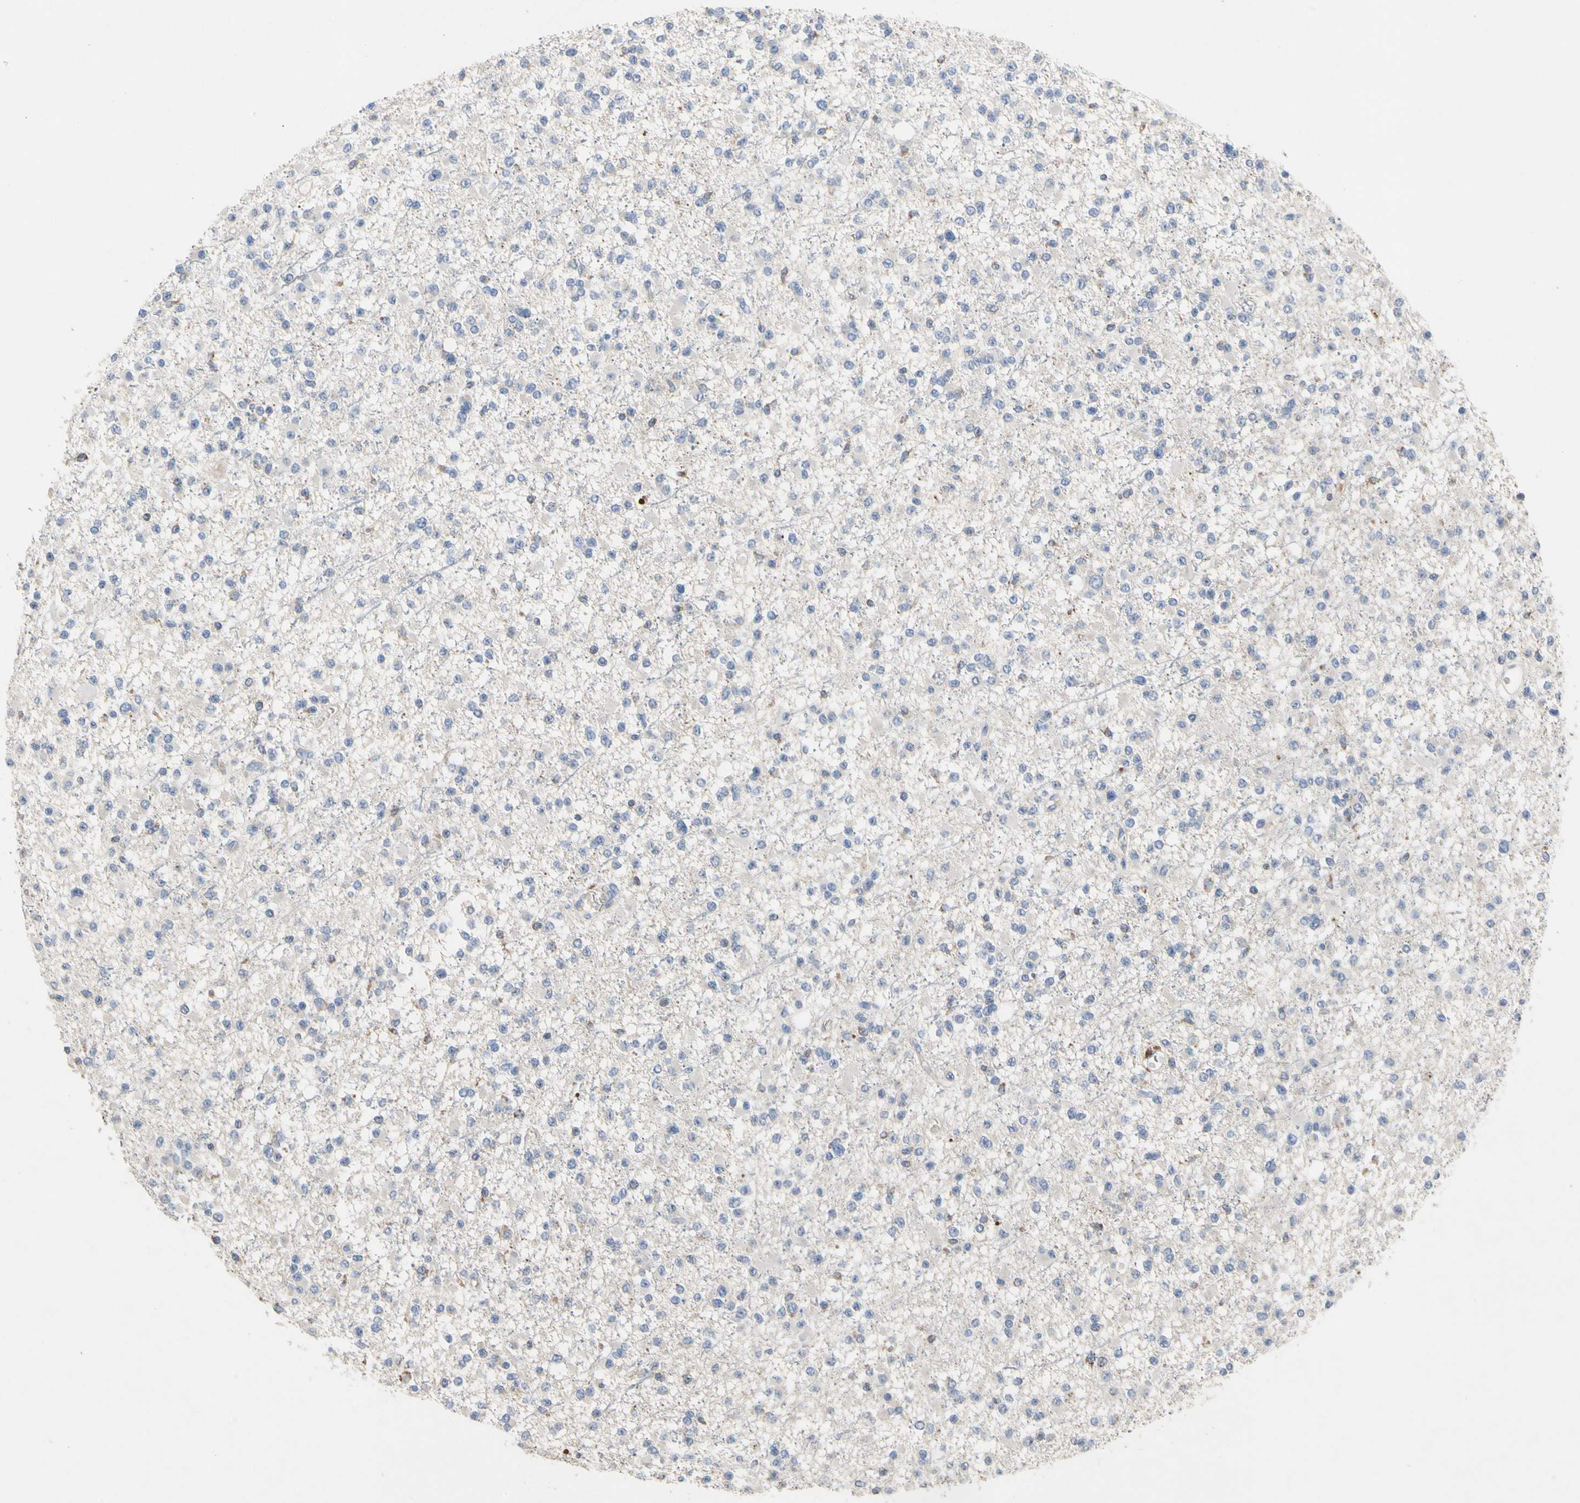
{"staining": {"intensity": "negative", "quantity": "none", "location": "none"}, "tissue": "glioma", "cell_type": "Tumor cells", "image_type": "cancer", "snomed": [{"axis": "morphology", "description": "Glioma, malignant, Low grade"}, {"axis": "topography", "description": "Brain"}], "caption": "Tumor cells are negative for protein expression in human malignant glioma (low-grade).", "gene": "ADA2", "patient": {"sex": "female", "age": 22}}